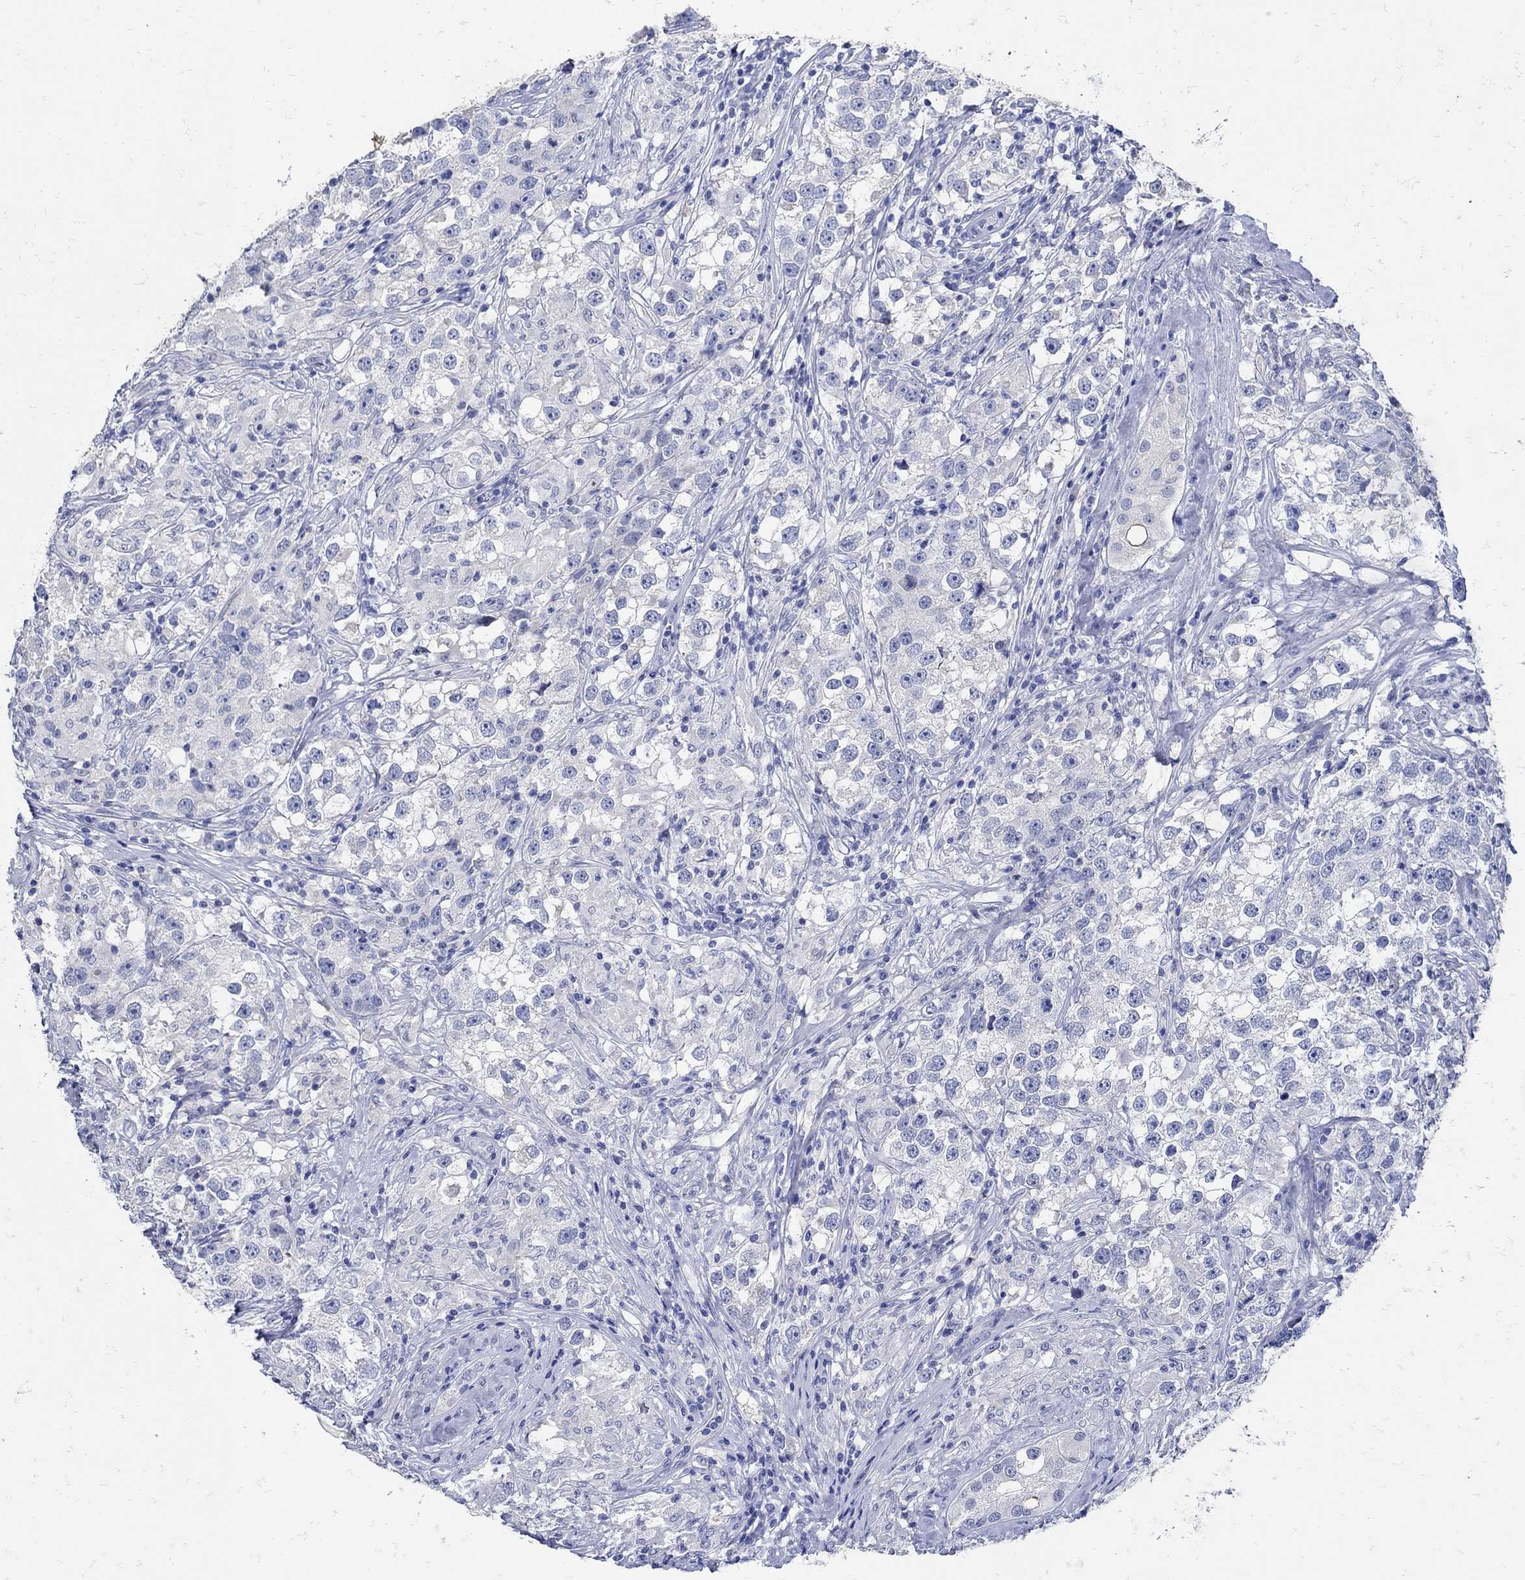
{"staining": {"intensity": "negative", "quantity": "none", "location": "none"}, "tissue": "testis cancer", "cell_type": "Tumor cells", "image_type": "cancer", "snomed": [{"axis": "morphology", "description": "Seminoma, NOS"}, {"axis": "topography", "description": "Testis"}], "caption": "Testis cancer was stained to show a protein in brown. There is no significant staining in tumor cells.", "gene": "NOS1", "patient": {"sex": "male", "age": 46}}